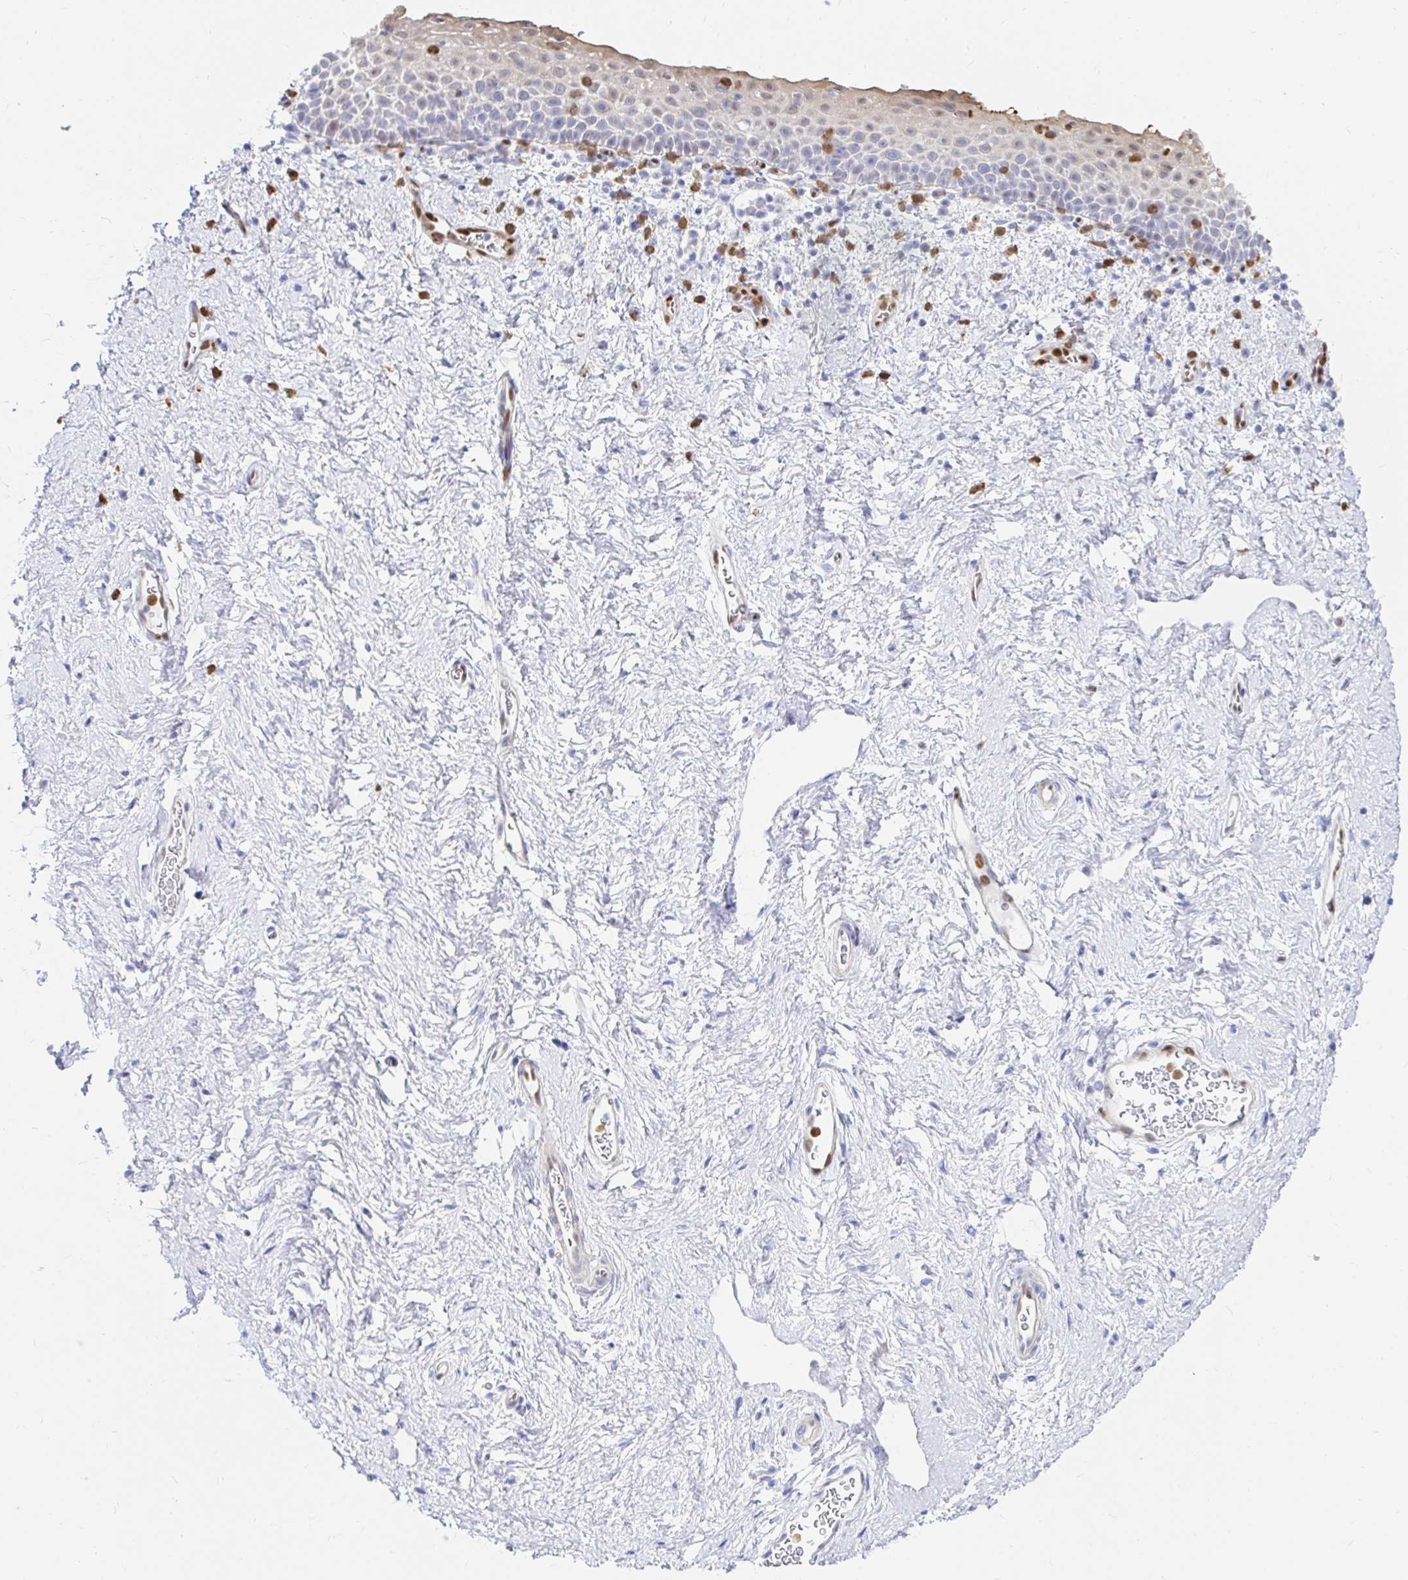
{"staining": {"intensity": "negative", "quantity": "none", "location": "none"}, "tissue": "vagina", "cell_type": "Squamous epithelial cells", "image_type": "normal", "snomed": [{"axis": "morphology", "description": "Normal tissue, NOS"}, {"axis": "topography", "description": "Vagina"}], "caption": "Squamous epithelial cells are negative for protein expression in normal human vagina. (DAB (3,3'-diaminobenzidine) immunohistochemistry visualized using brightfield microscopy, high magnification).", "gene": "HINFP", "patient": {"sex": "female", "age": 61}}